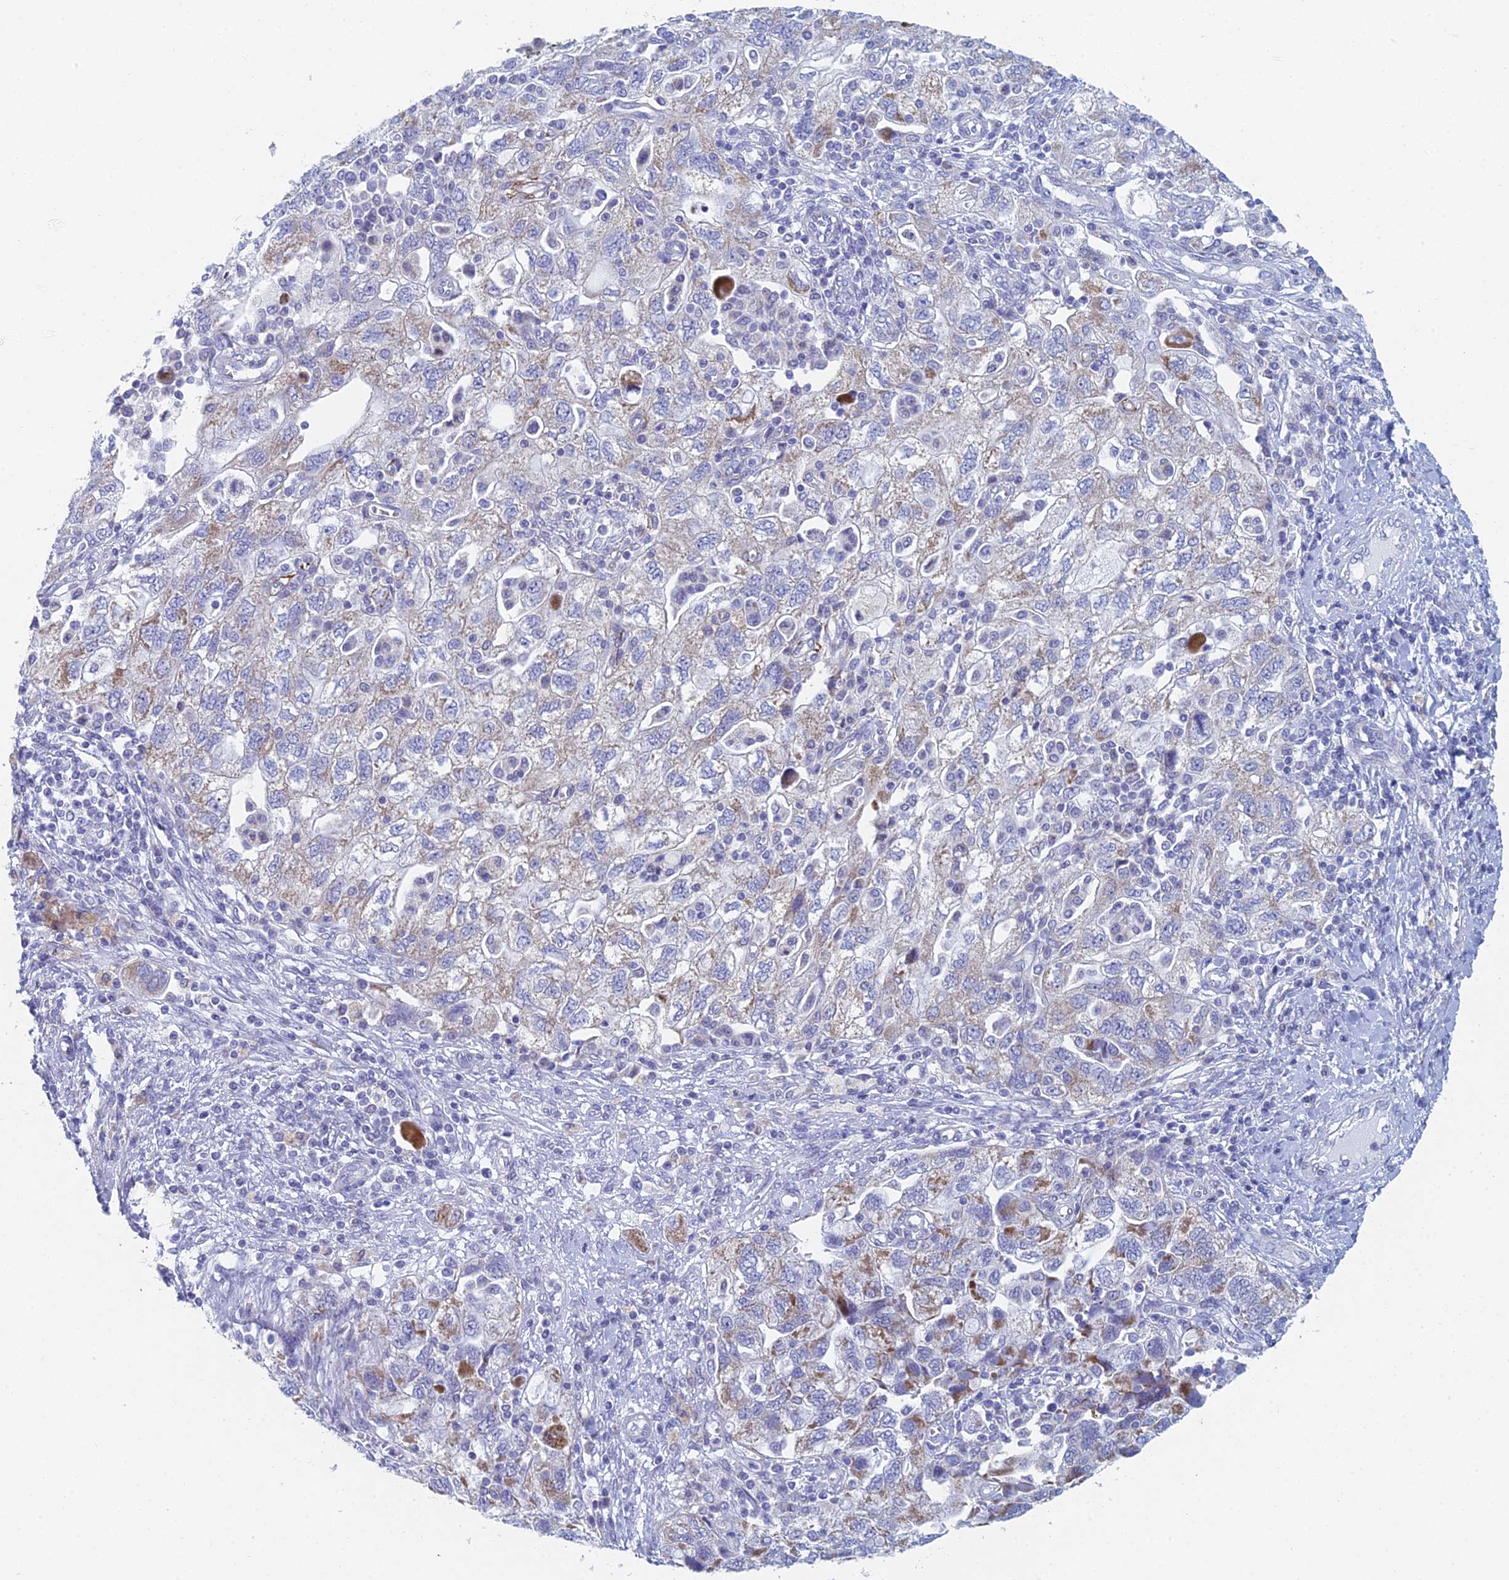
{"staining": {"intensity": "moderate", "quantity": "<25%", "location": "cytoplasmic/membranous"}, "tissue": "ovarian cancer", "cell_type": "Tumor cells", "image_type": "cancer", "snomed": [{"axis": "morphology", "description": "Carcinoma, NOS"}, {"axis": "morphology", "description": "Cystadenocarcinoma, serous, NOS"}, {"axis": "topography", "description": "Ovary"}], "caption": "DAB (3,3'-diaminobenzidine) immunohistochemical staining of ovarian cancer (carcinoma) reveals moderate cytoplasmic/membranous protein expression in approximately <25% of tumor cells. (DAB IHC, brown staining for protein, blue staining for nuclei).", "gene": "ACSM1", "patient": {"sex": "female", "age": 69}}